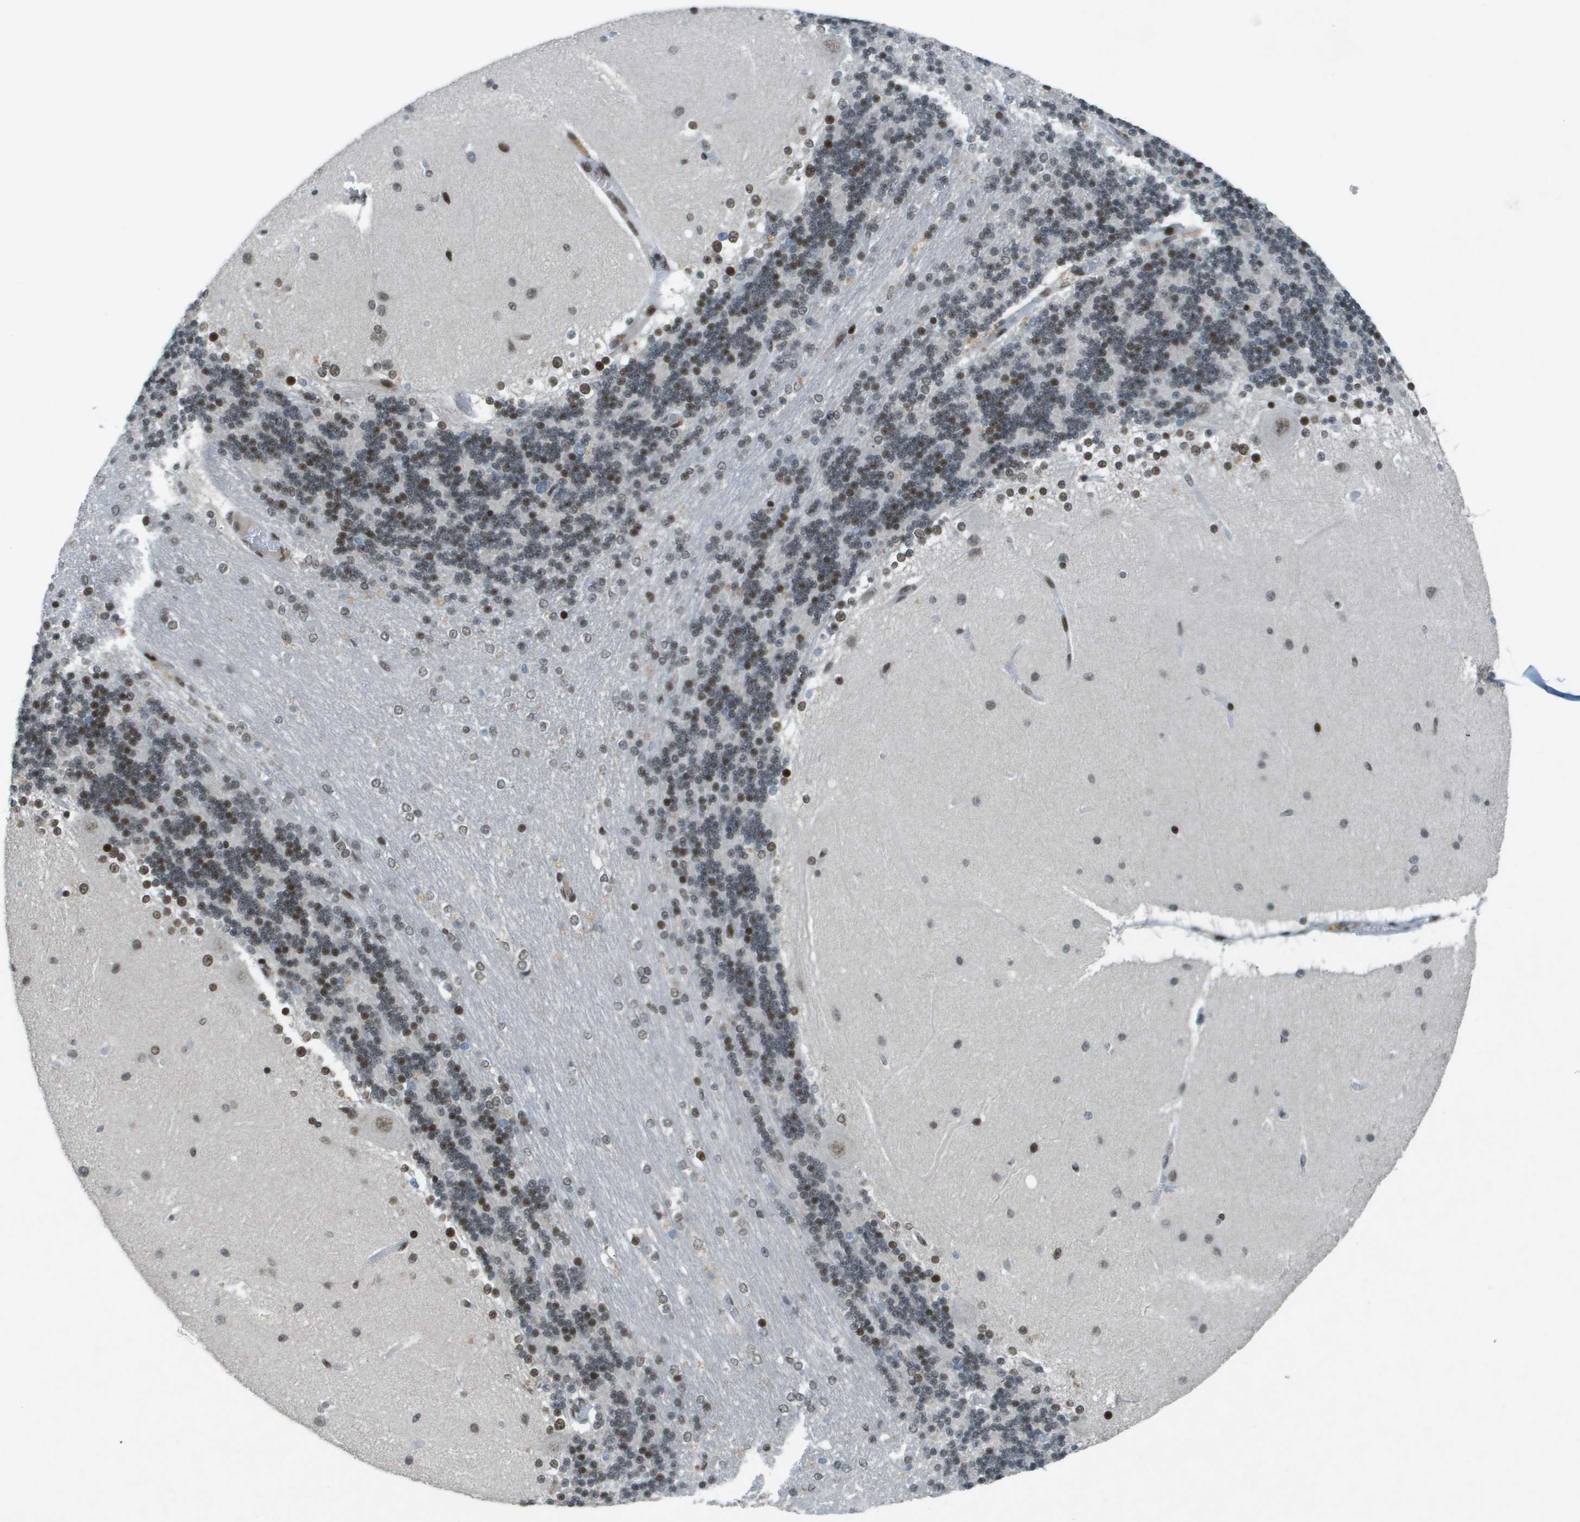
{"staining": {"intensity": "strong", "quantity": "25%-75%", "location": "nuclear"}, "tissue": "cerebellum", "cell_type": "Cells in granular layer", "image_type": "normal", "snomed": [{"axis": "morphology", "description": "Normal tissue, NOS"}, {"axis": "topography", "description": "Cerebellum"}], "caption": "A high amount of strong nuclear positivity is seen in about 25%-75% of cells in granular layer in benign cerebellum.", "gene": "IRF7", "patient": {"sex": "female", "age": 54}}